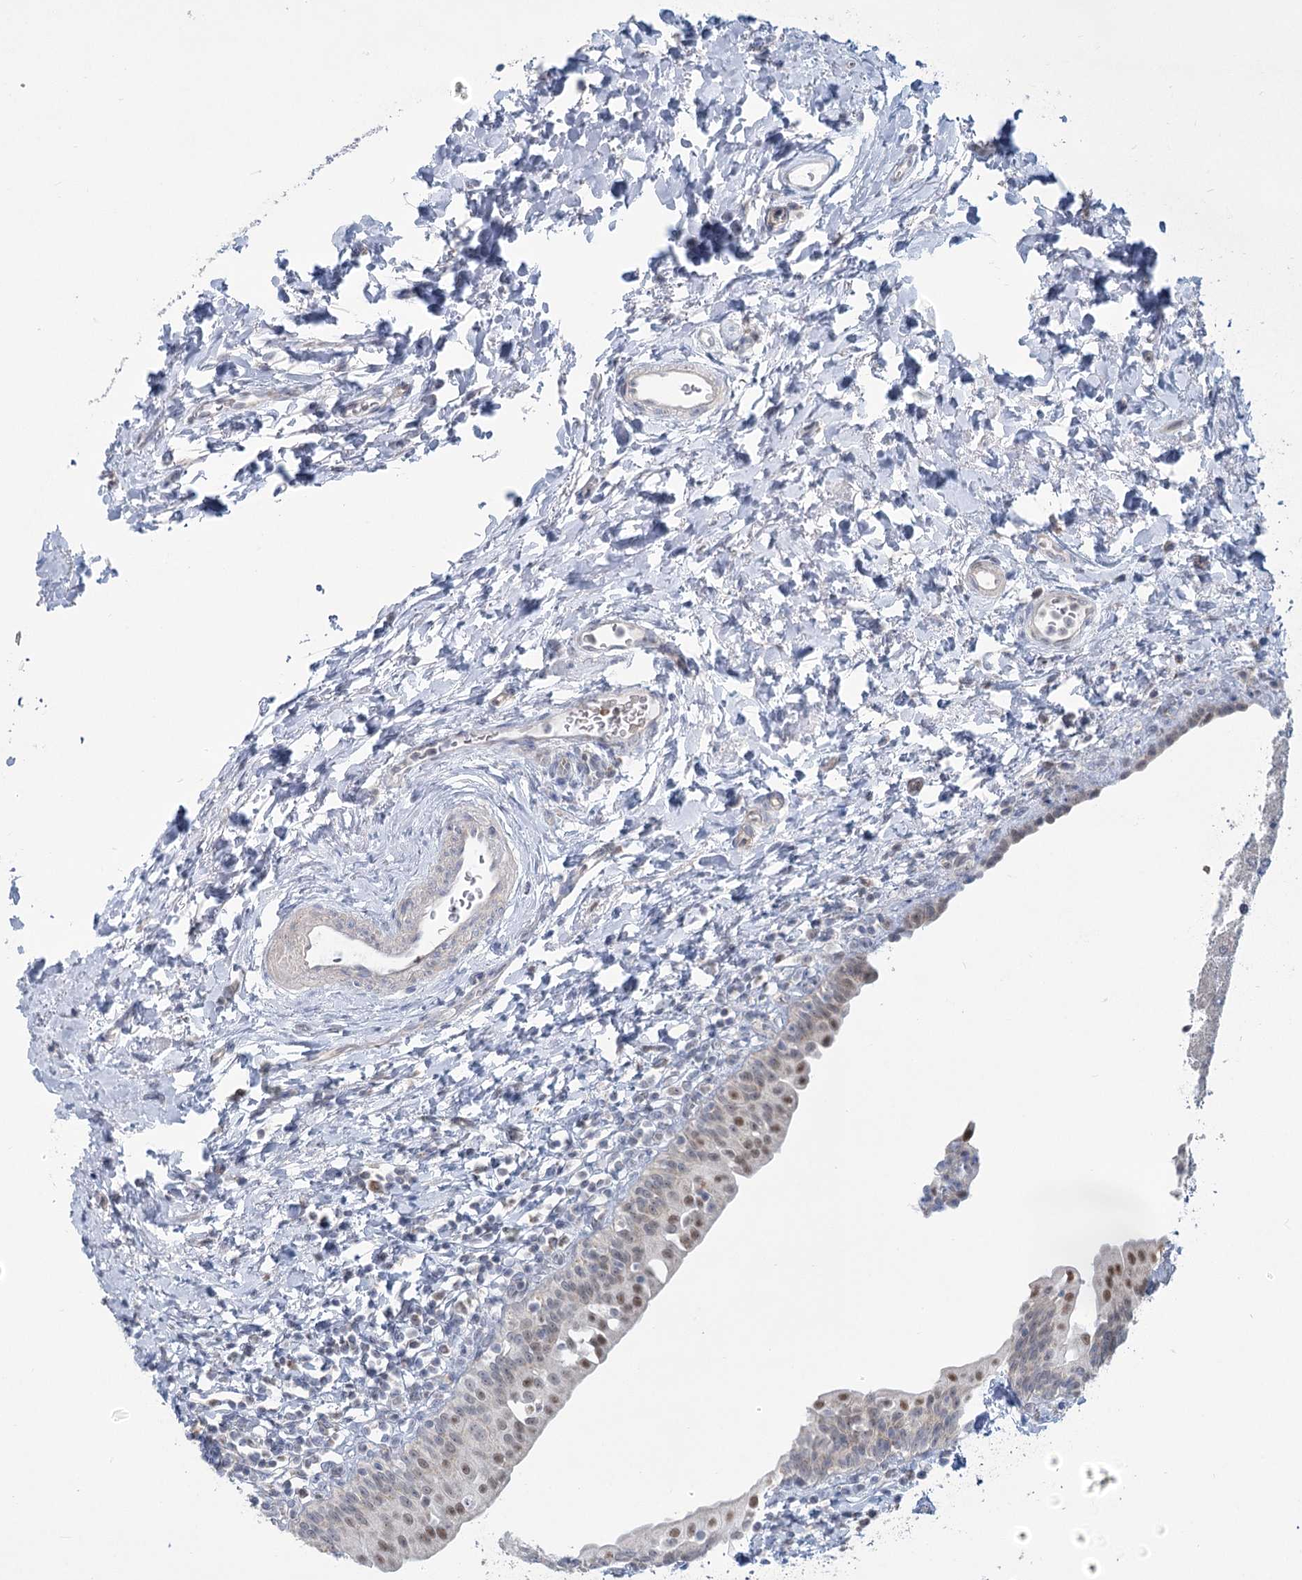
{"staining": {"intensity": "moderate", "quantity": "<25%", "location": "nuclear"}, "tissue": "urinary bladder", "cell_type": "Urothelial cells", "image_type": "normal", "snomed": [{"axis": "morphology", "description": "Normal tissue, NOS"}, {"axis": "topography", "description": "Urinary bladder"}], "caption": "The photomicrograph reveals staining of unremarkable urinary bladder, revealing moderate nuclear protein staining (brown color) within urothelial cells.", "gene": "MTG1", "patient": {"sex": "male", "age": 83}}